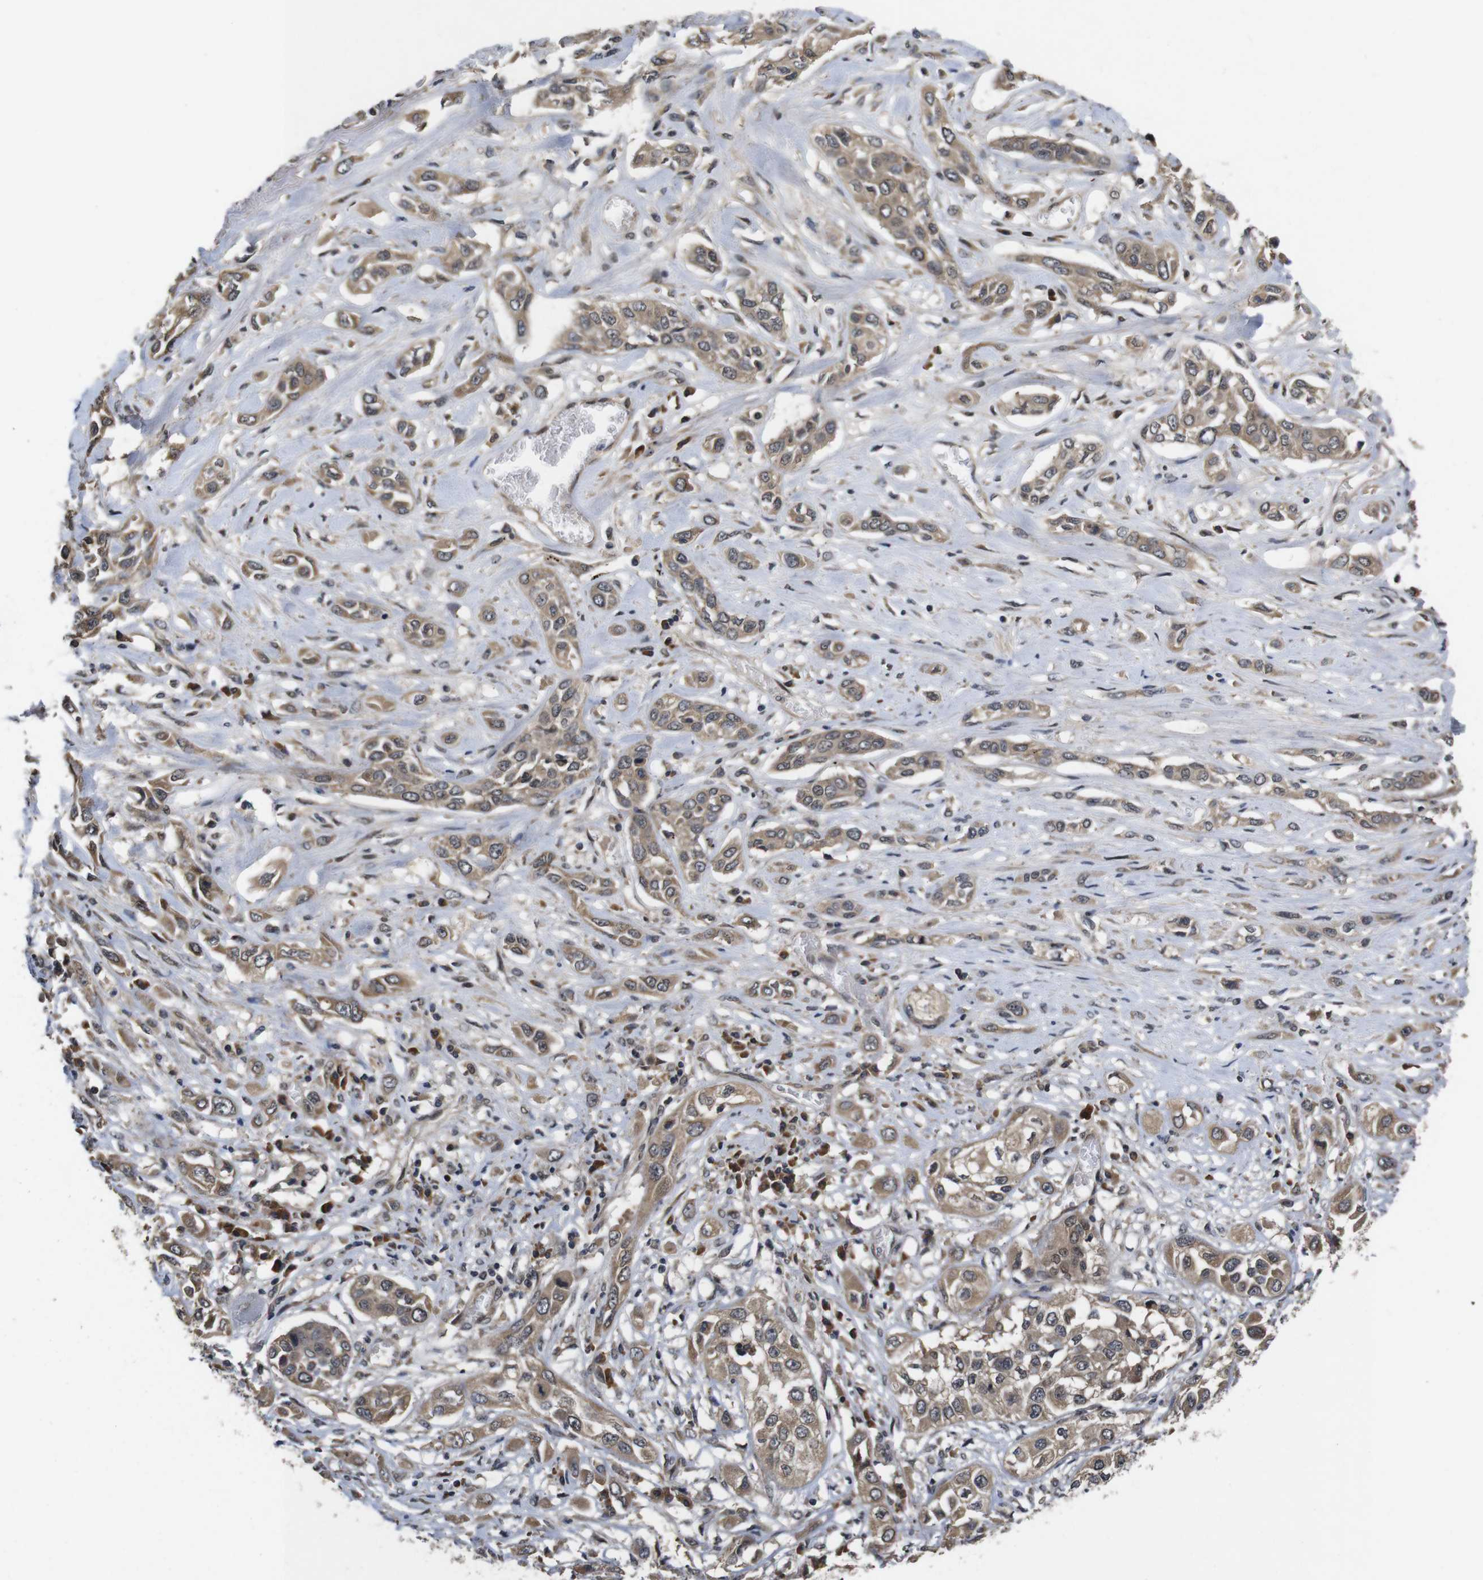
{"staining": {"intensity": "moderate", "quantity": ">75%", "location": "cytoplasmic/membranous"}, "tissue": "lung cancer", "cell_type": "Tumor cells", "image_type": "cancer", "snomed": [{"axis": "morphology", "description": "Squamous cell carcinoma, NOS"}, {"axis": "topography", "description": "Lung"}], "caption": "This micrograph displays squamous cell carcinoma (lung) stained with immunohistochemistry to label a protein in brown. The cytoplasmic/membranous of tumor cells show moderate positivity for the protein. Nuclei are counter-stained blue.", "gene": "ZBTB46", "patient": {"sex": "male", "age": 71}}